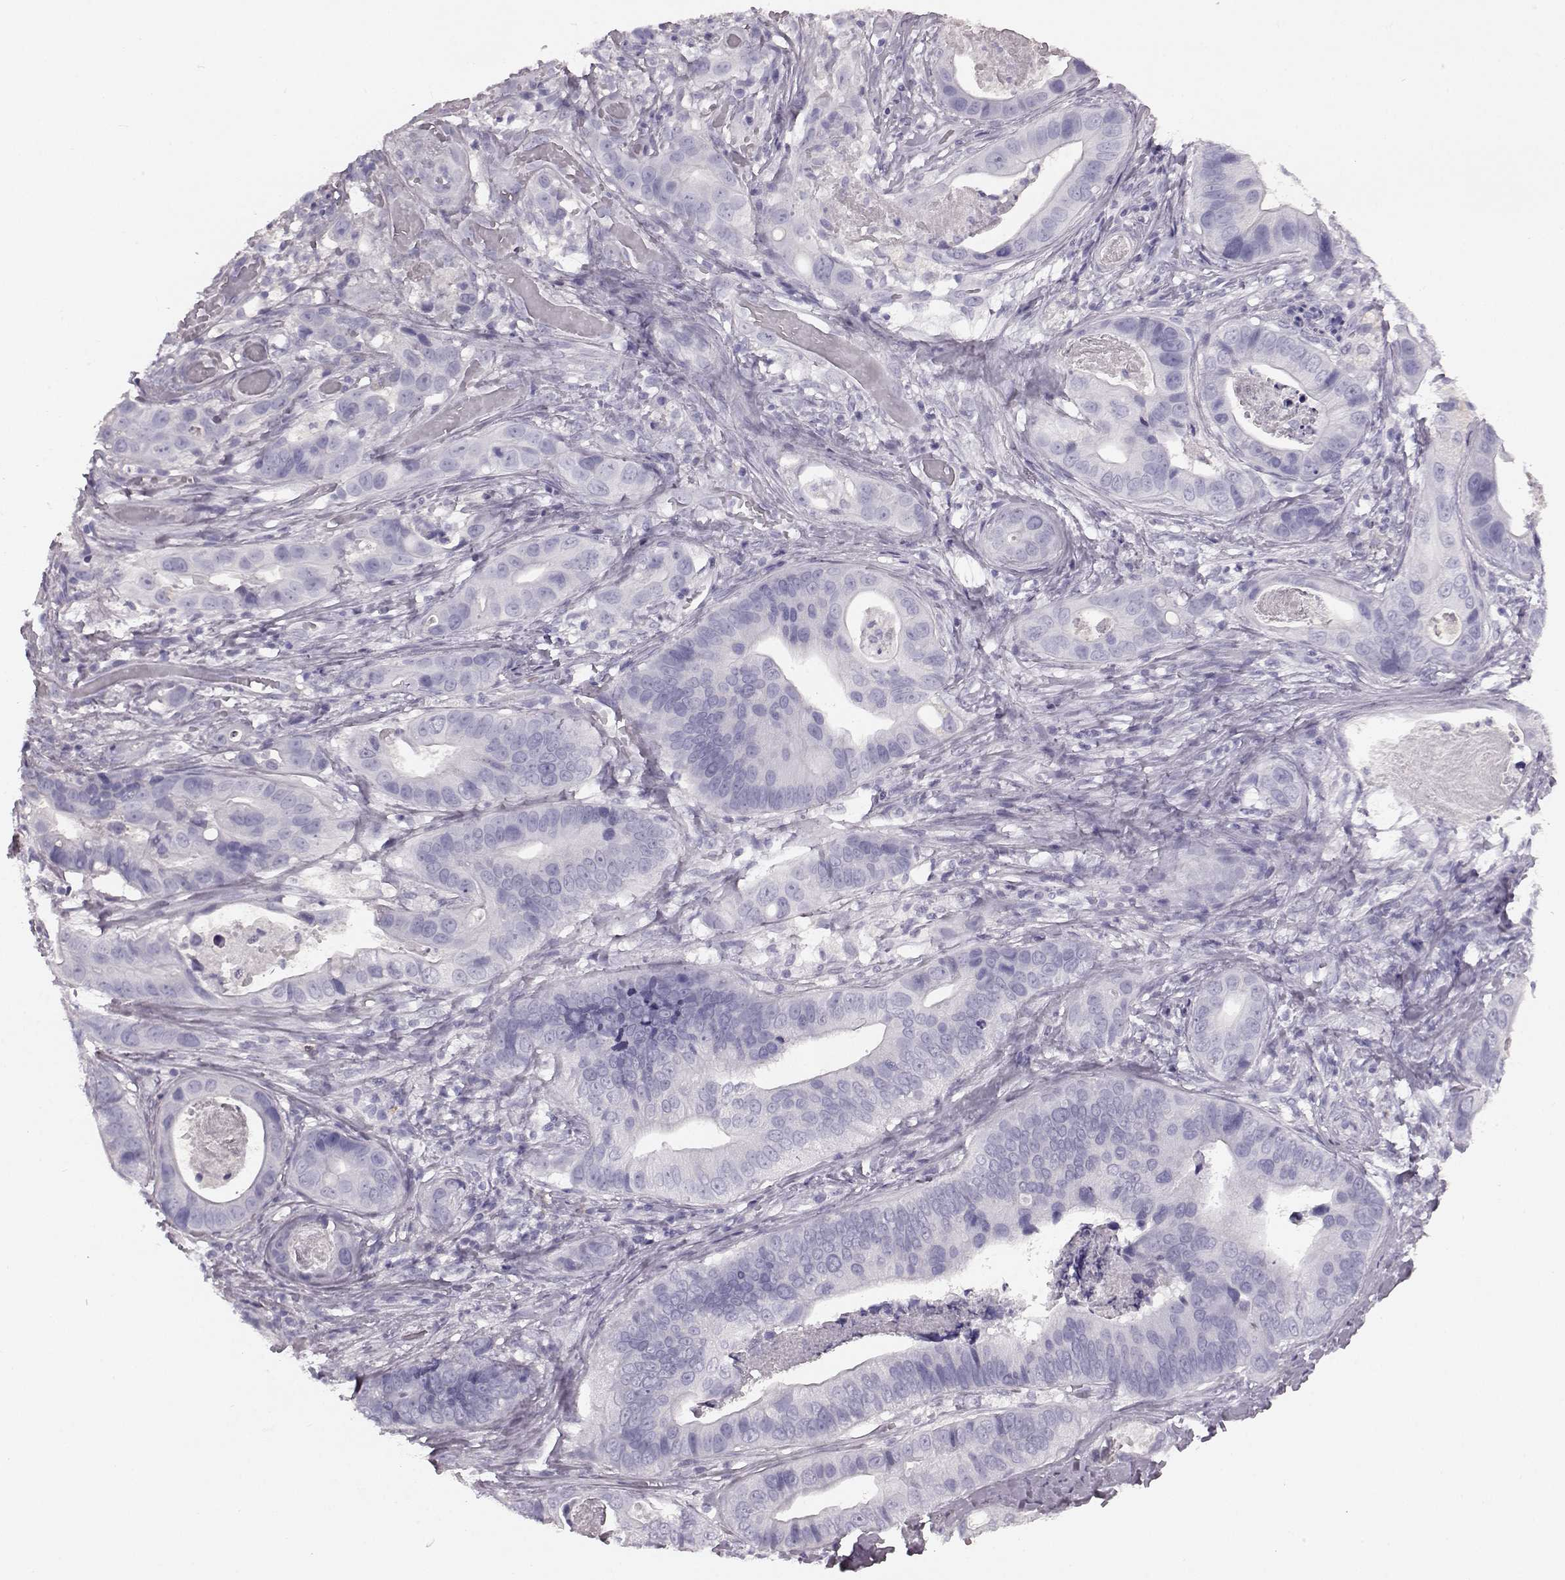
{"staining": {"intensity": "negative", "quantity": "none", "location": "none"}, "tissue": "stomach cancer", "cell_type": "Tumor cells", "image_type": "cancer", "snomed": [{"axis": "morphology", "description": "Adenocarcinoma, NOS"}, {"axis": "topography", "description": "Stomach"}], "caption": "A high-resolution image shows immunohistochemistry (IHC) staining of stomach adenocarcinoma, which reveals no significant expression in tumor cells. (Stains: DAB immunohistochemistry (IHC) with hematoxylin counter stain, Microscopy: brightfield microscopy at high magnification).", "gene": "JSRP1", "patient": {"sex": "male", "age": 84}}